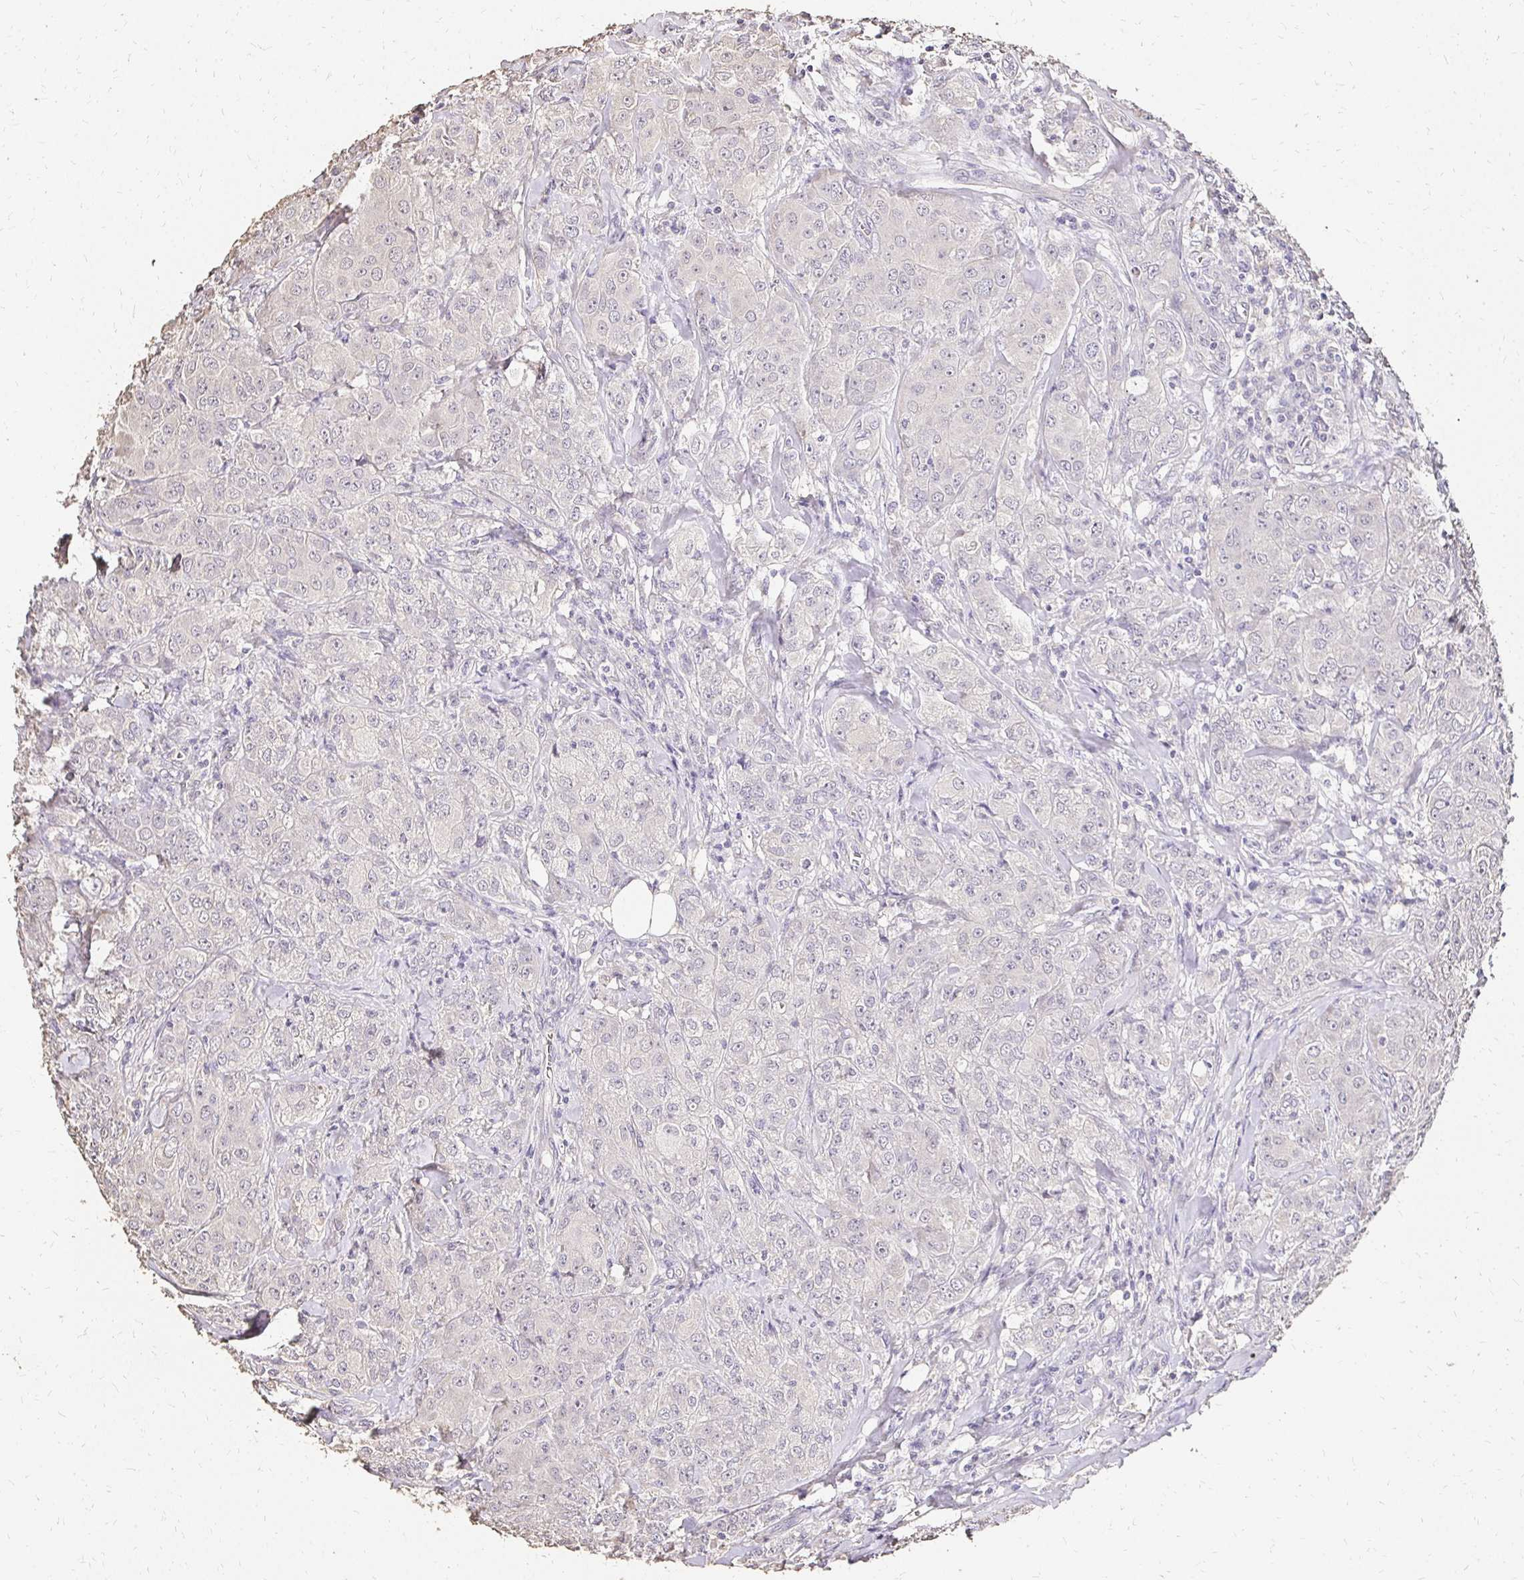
{"staining": {"intensity": "negative", "quantity": "none", "location": "none"}, "tissue": "breast cancer", "cell_type": "Tumor cells", "image_type": "cancer", "snomed": [{"axis": "morphology", "description": "Normal tissue, NOS"}, {"axis": "morphology", "description": "Duct carcinoma"}, {"axis": "topography", "description": "Breast"}], "caption": "DAB immunohistochemical staining of human invasive ductal carcinoma (breast) shows no significant expression in tumor cells. (DAB immunohistochemistry with hematoxylin counter stain).", "gene": "UGT1A6", "patient": {"sex": "female", "age": 43}}